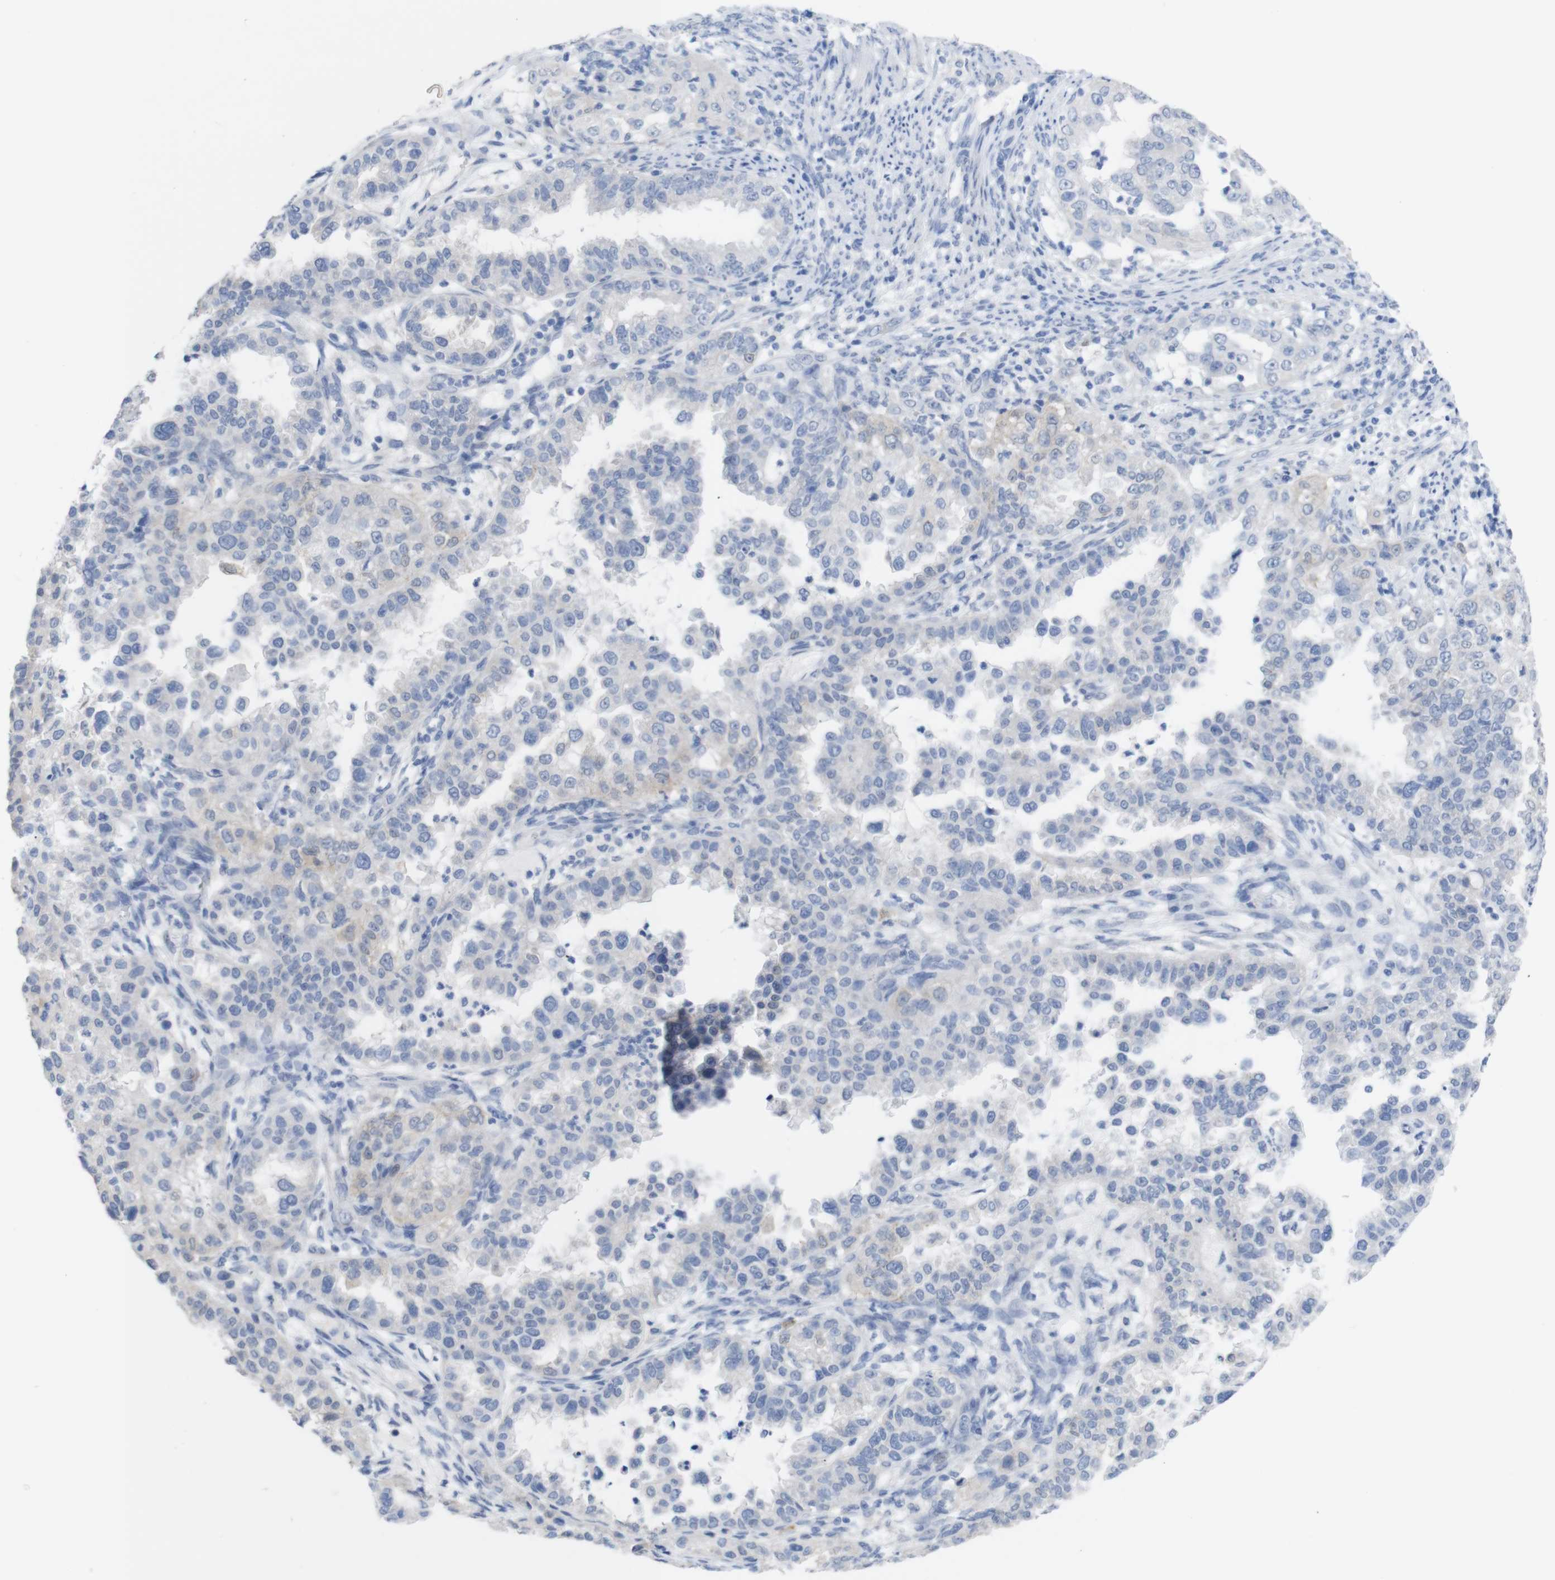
{"staining": {"intensity": "weak", "quantity": "<25%", "location": "cytoplasmic/membranous"}, "tissue": "endometrial cancer", "cell_type": "Tumor cells", "image_type": "cancer", "snomed": [{"axis": "morphology", "description": "Adenocarcinoma, NOS"}, {"axis": "topography", "description": "Endometrium"}], "caption": "Tumor cells are negative for protein expression in human endometrial cancer (adenocarcinoma).", "gene": "PNMA1", "patient": {"sex": "female", "age": 85}}